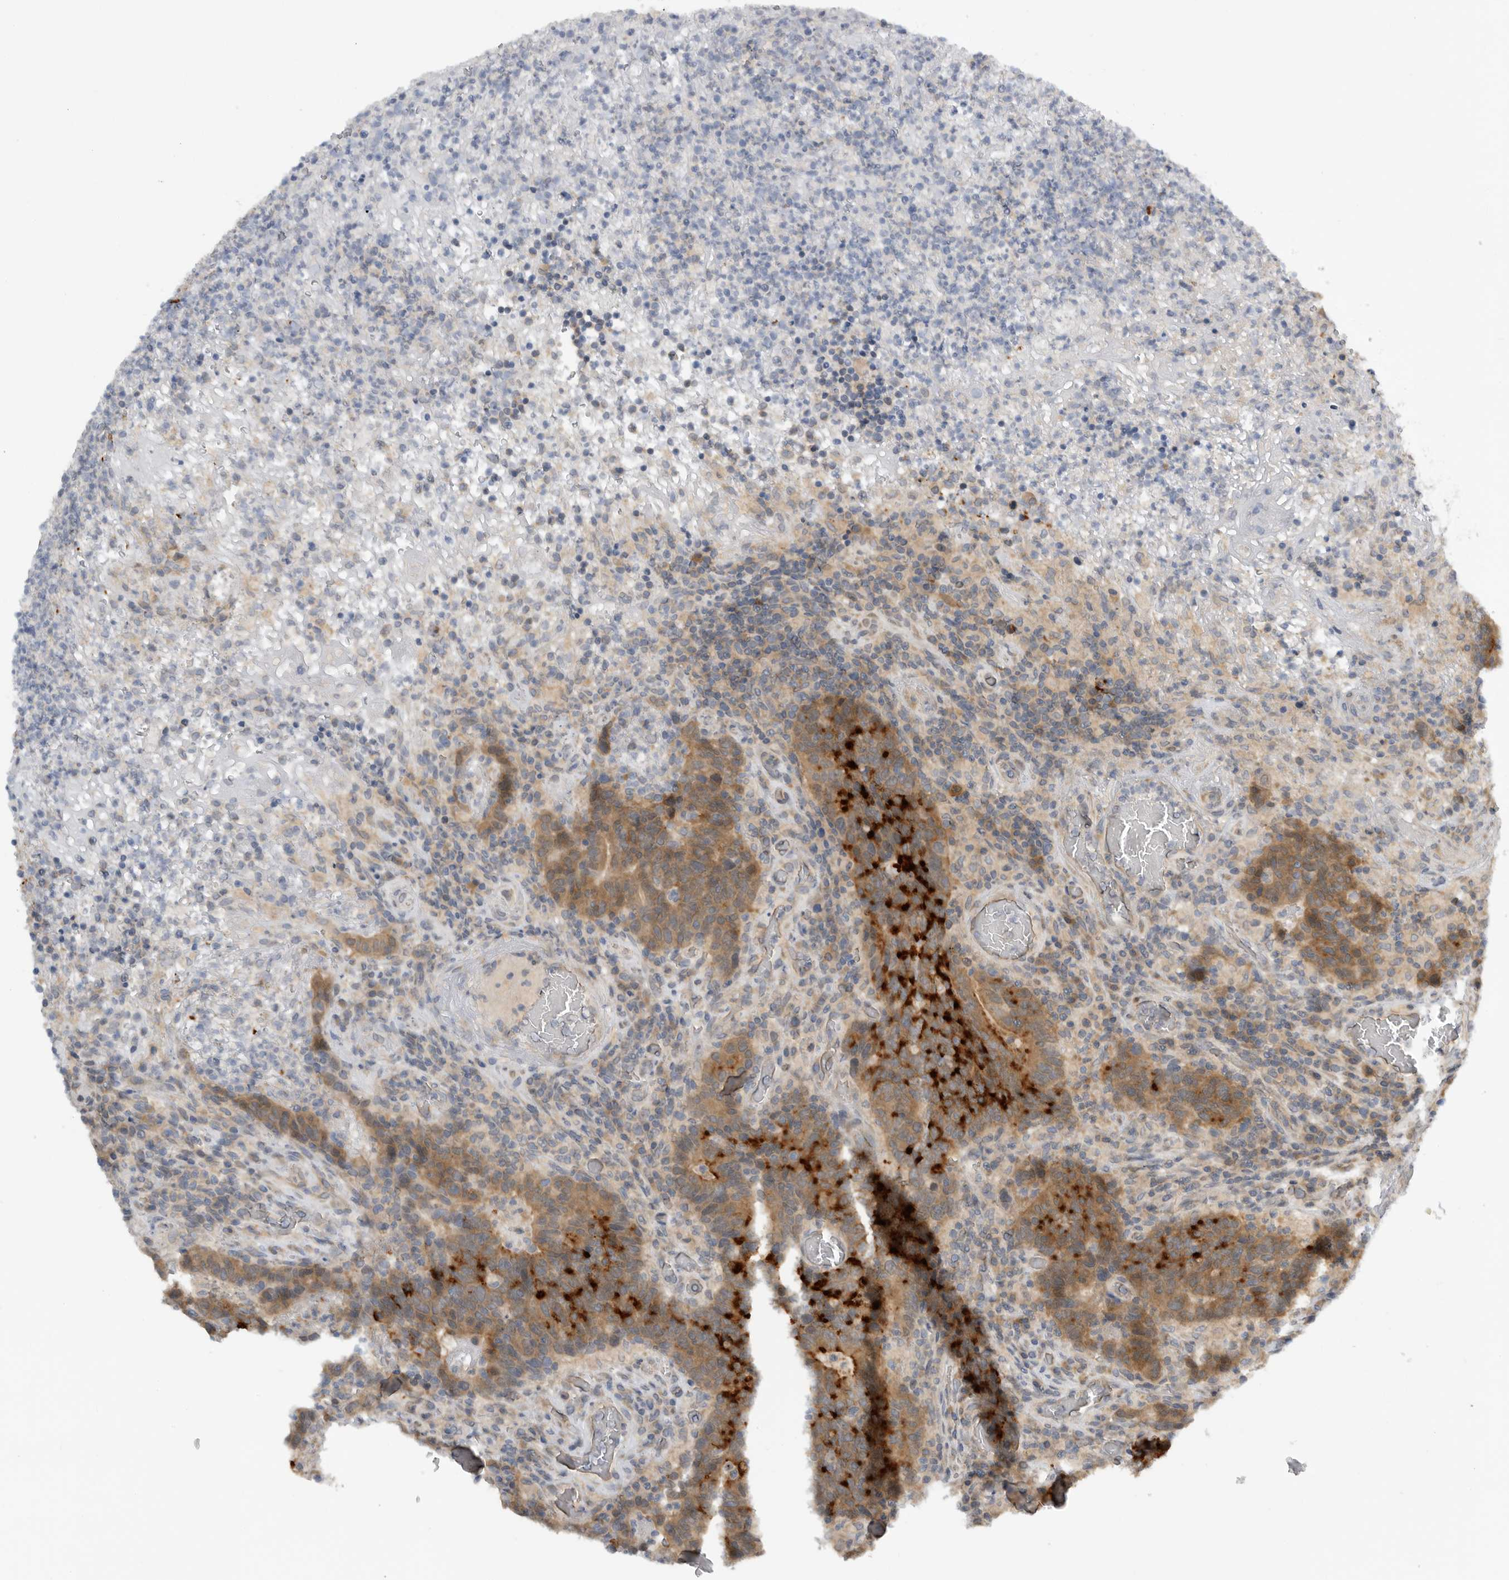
{"staining": {"intensity": "strong", "quantity": "25%-75%", "location": "cytoplasmic/membranous"}, "tissue": "colorectal cancer", "cell_type": "Tumor cells", "image_type": "cancer", "snomed": [{"axis": "morphology", "description": "Adenocarcinoma, NOS"}, {"axis": "topography", "description": "Colon"}], "caption": "Immunohistochemical staining of colorectal cancer (adenocarcinoma) displays high levels of strong cytoplasmic/membranous protein staining in approximately 25%-75% of tumor cells.", "gene": "AASDHPPT", "patient": {"sex": "female", "age": 75}}